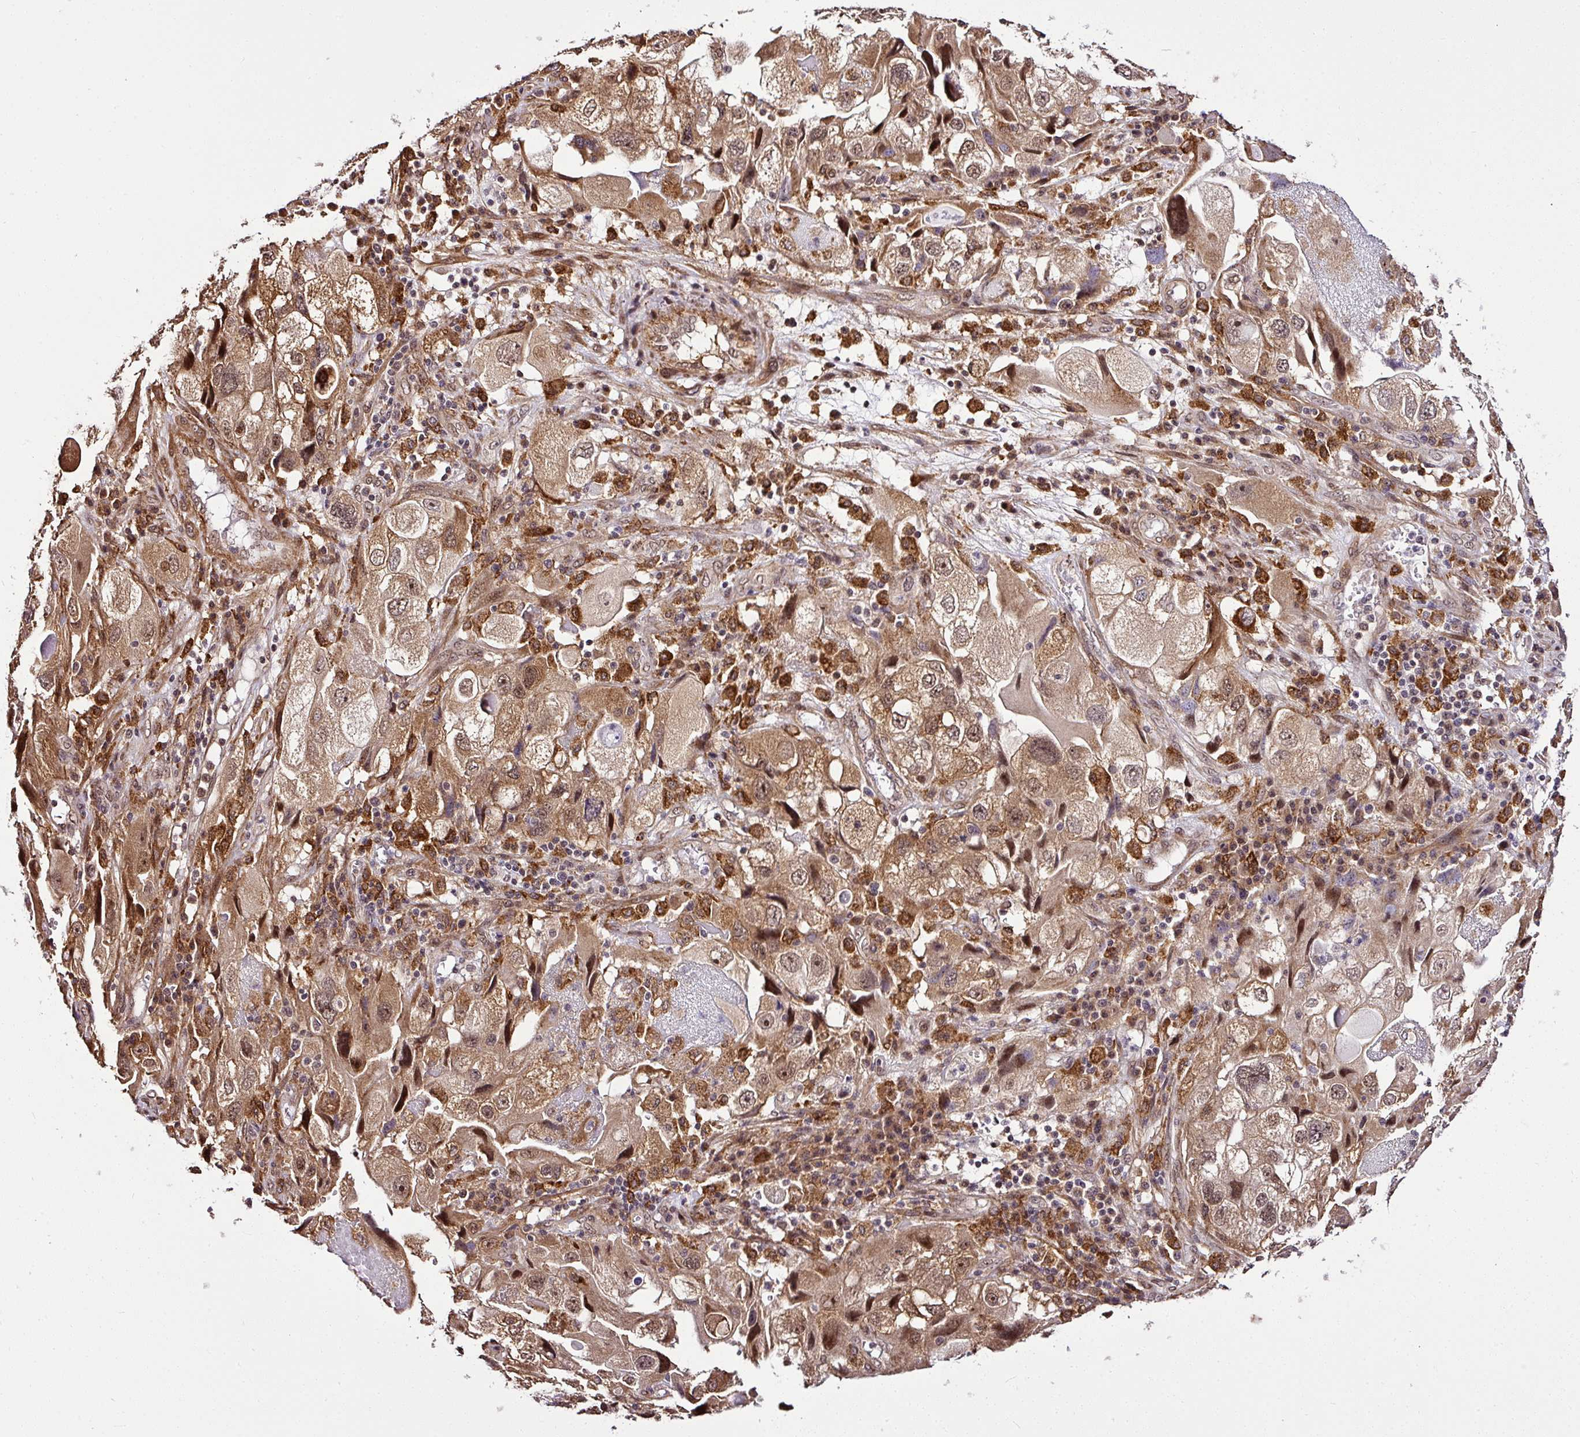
{"staining": {"intensity": "moderate", "quantity": ">75%", "location": "cytoplasmic/membranous,nuclear"}, "tissue": "endometrial cancer", "cell_type": "Tumor cells", "image_type": "cancer", "snomed": [{"axis": "morphology", "description": "Adenocarcinoma, NOS"}, {"axis": "topography", "description": "Endometrium"}], "caption": "Endometrial cancer stained with IHC demonstrates moderate cytoplasmic/membranous and nuclear positivity in about >75% of tumor cells. (DAB (3,3'-diaminobenzidine) IHC, brown staining for protein, blue staining for nuclei).", "gene": "FAM153A", "patient": {"sex": "female", "age": 49}}